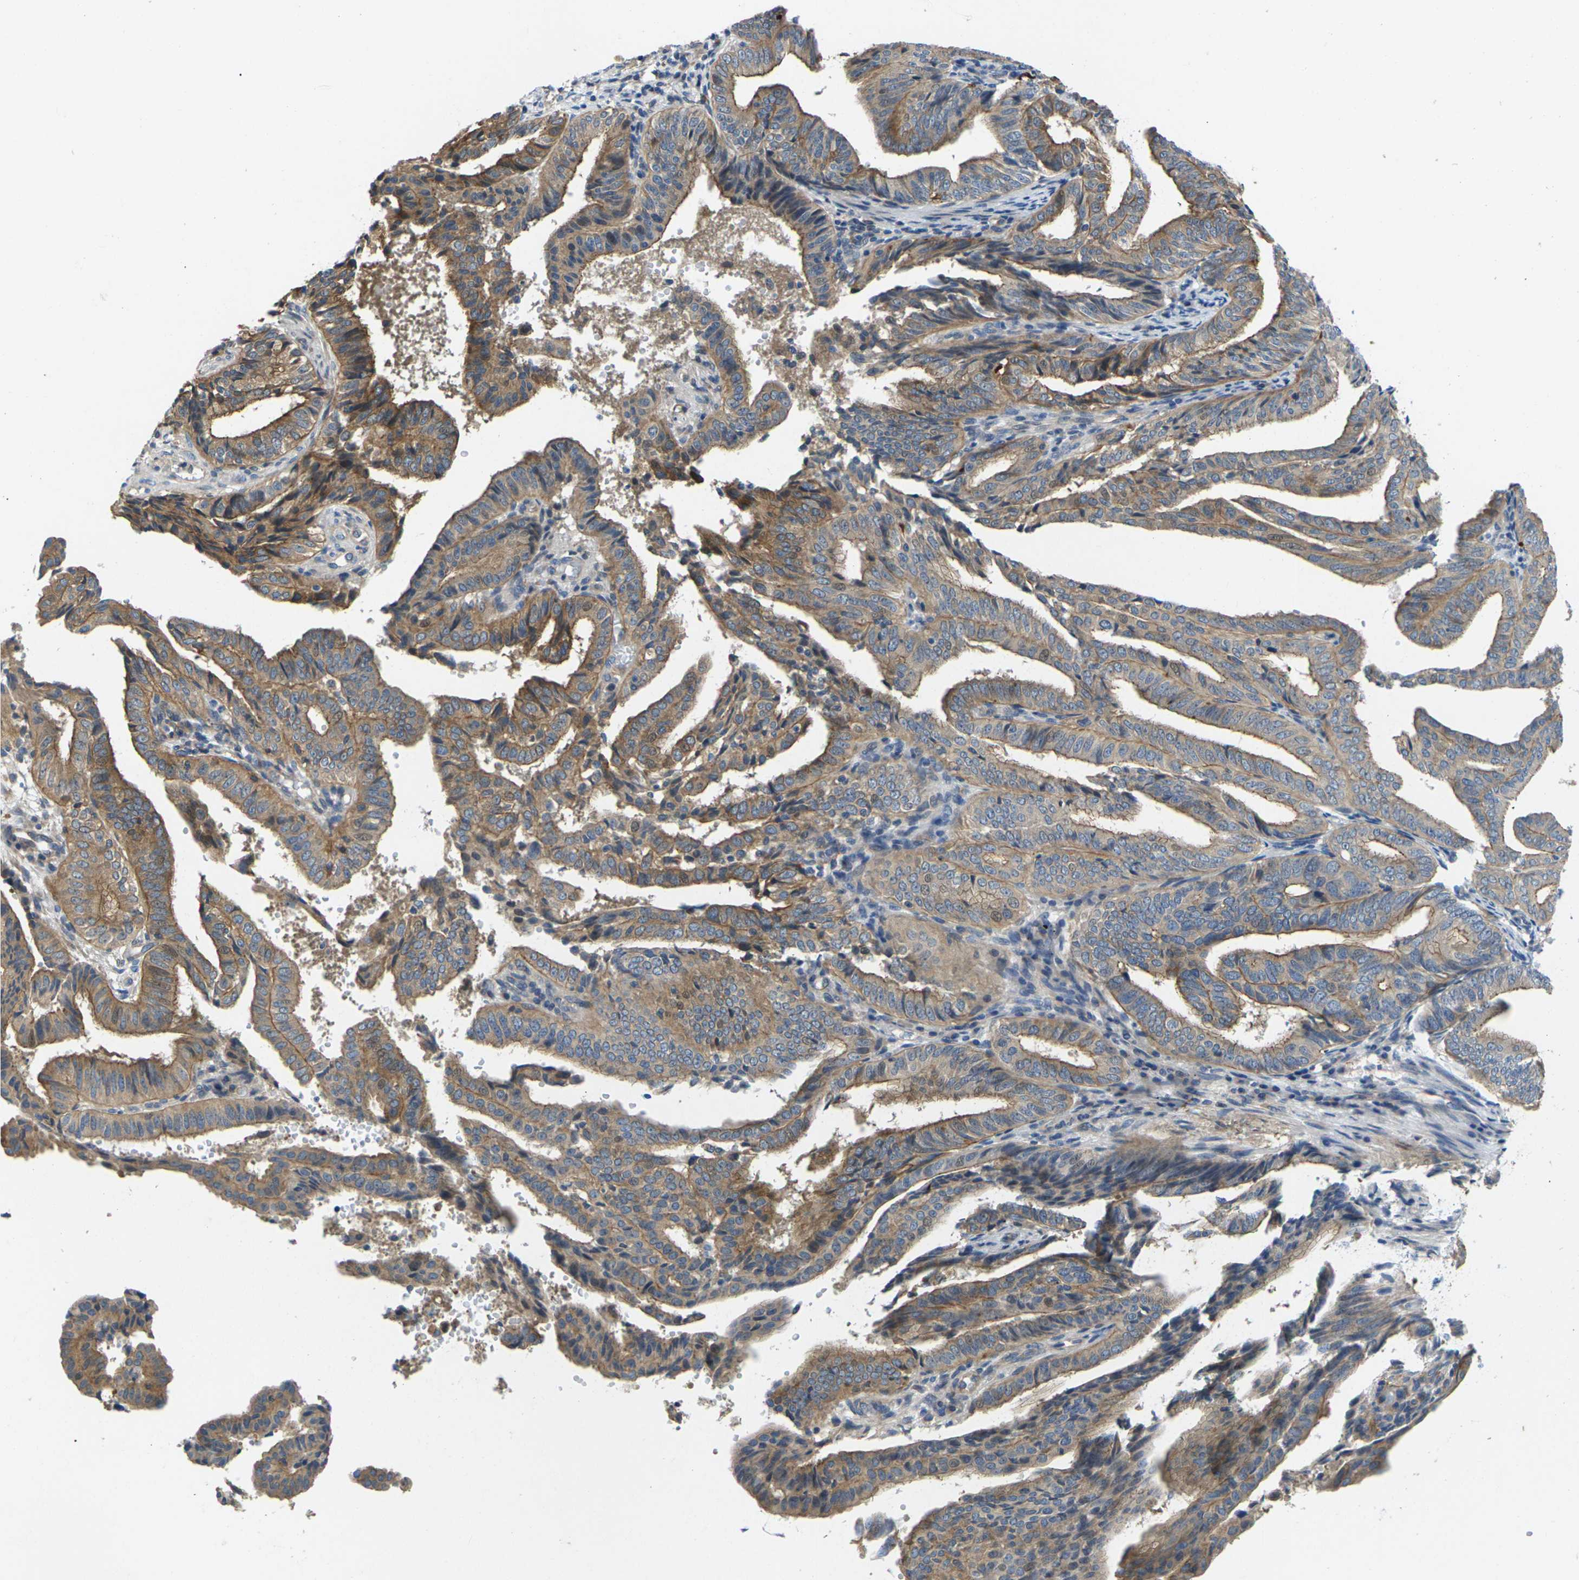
{"staining": {"intensity": "moderate", "quantity": ">75%", "location": "cytoplasmic/membranous"}, "tissue": "endometrial cancer", "cell_type": "Tumor cells", "image_type": "cancer", "snomed": [{"axis": "morphology", "description": "Adenocarcinoma, NOS"}, {"axis": "topography", "description": "Endometrium"}], "caption": "Adenocarcinoma (endometrial) tissue exhibits moderate cytoplasmic/membranous expression in about >75% of tumor cells", "gene": "SCNN1A", "patient": {"sex": "female", "age": 58}}